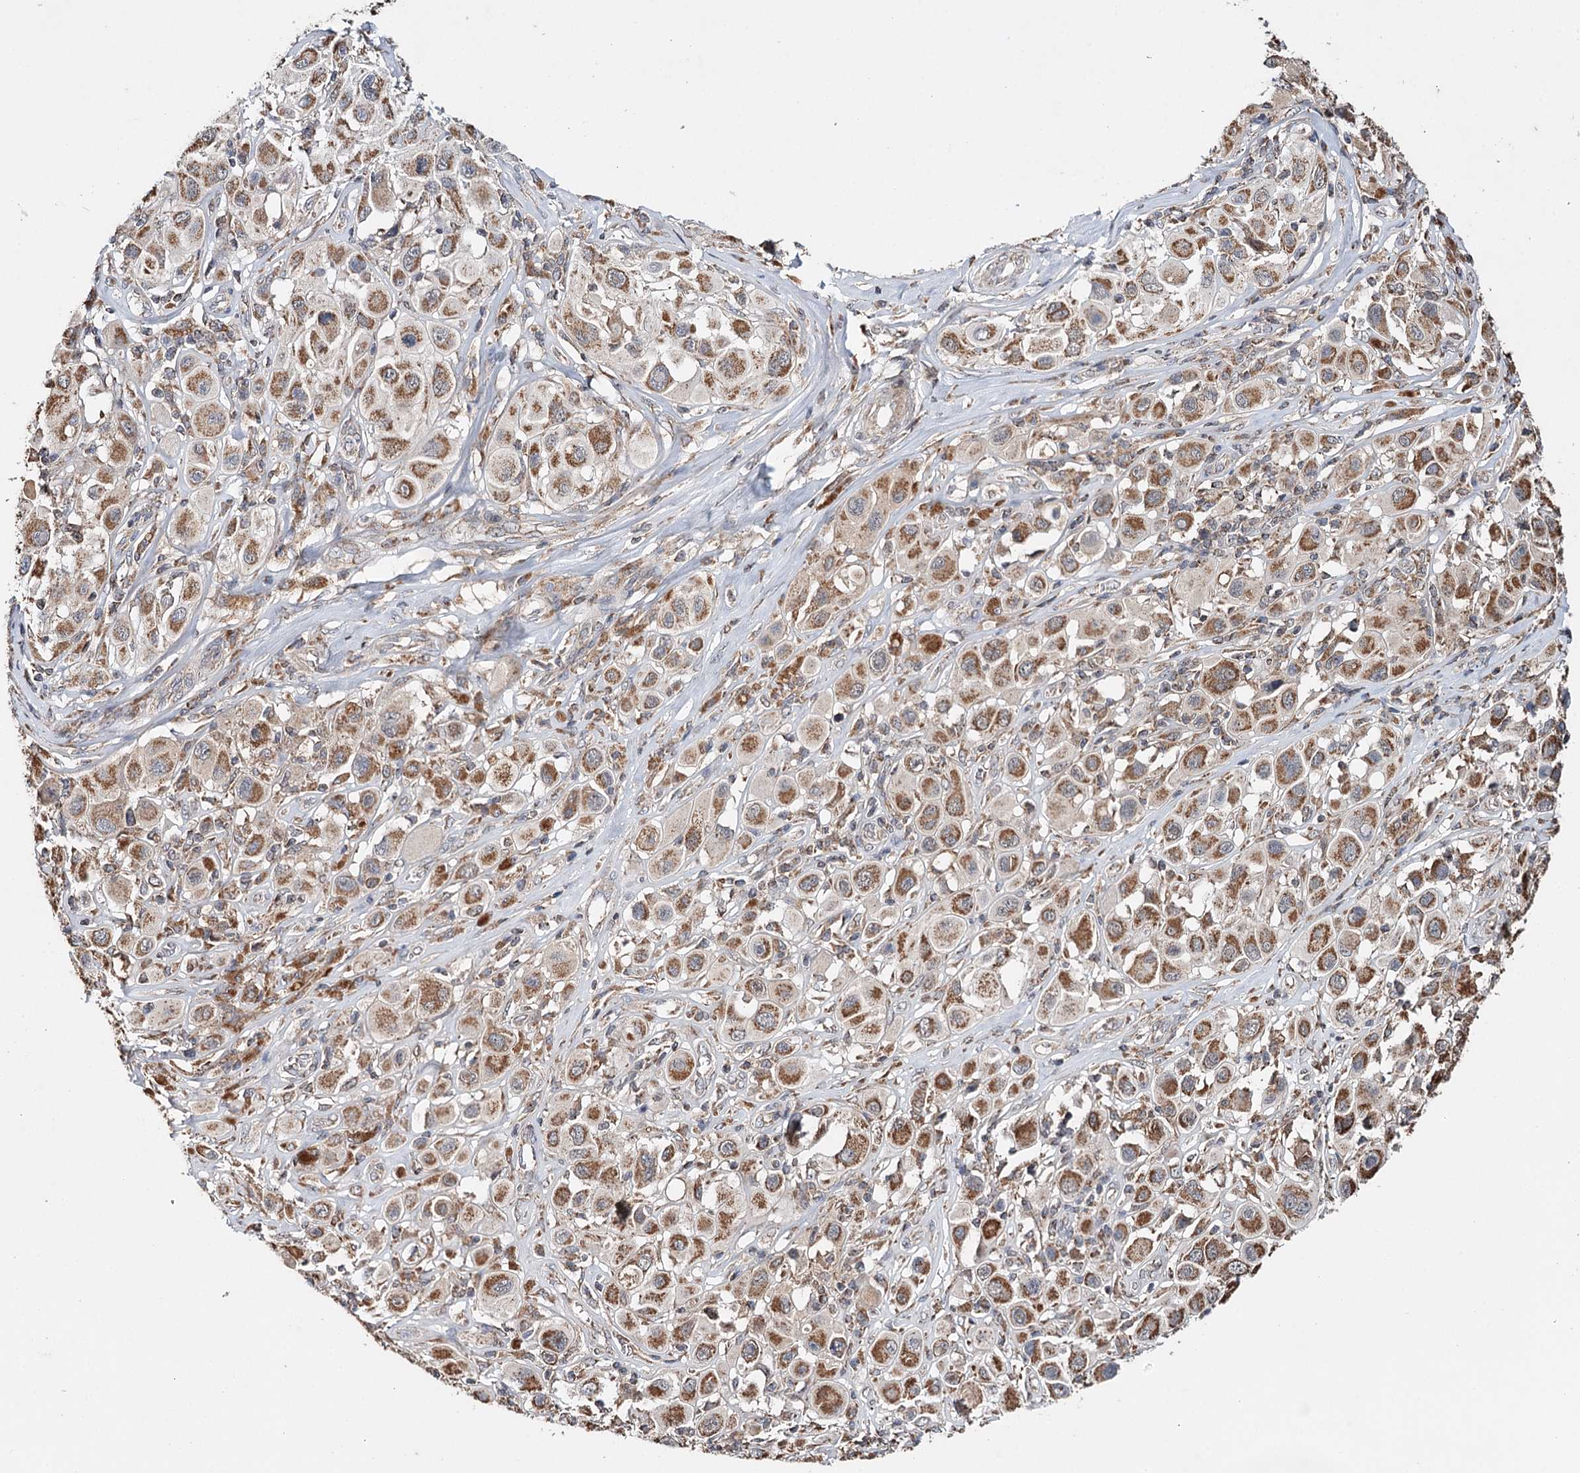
{"staining": {"intensity": "moderate", "quantity": ">75%", "location": "cytoplasmic/membranous"}, "tissue": "melanoma", "cell_type": "Tumor cells", "image_type": "cancer", "snomed": [{"axis": "morphology", "description": "Malignant melanoma, Metastatic site"}, {"axis": "topography", "description": "Skin"}], "caption": "Brown immunohistochemical staining in malignant melanoma (metastatic site) shows moderate cytoplasmic/membranous positivity in approximately >75% of tumor cells. (Brightfield microscopy of DAB IHC at high magnification).", "gene": "PIK3CB", "patient": {"sex": "male", "age": 41}}